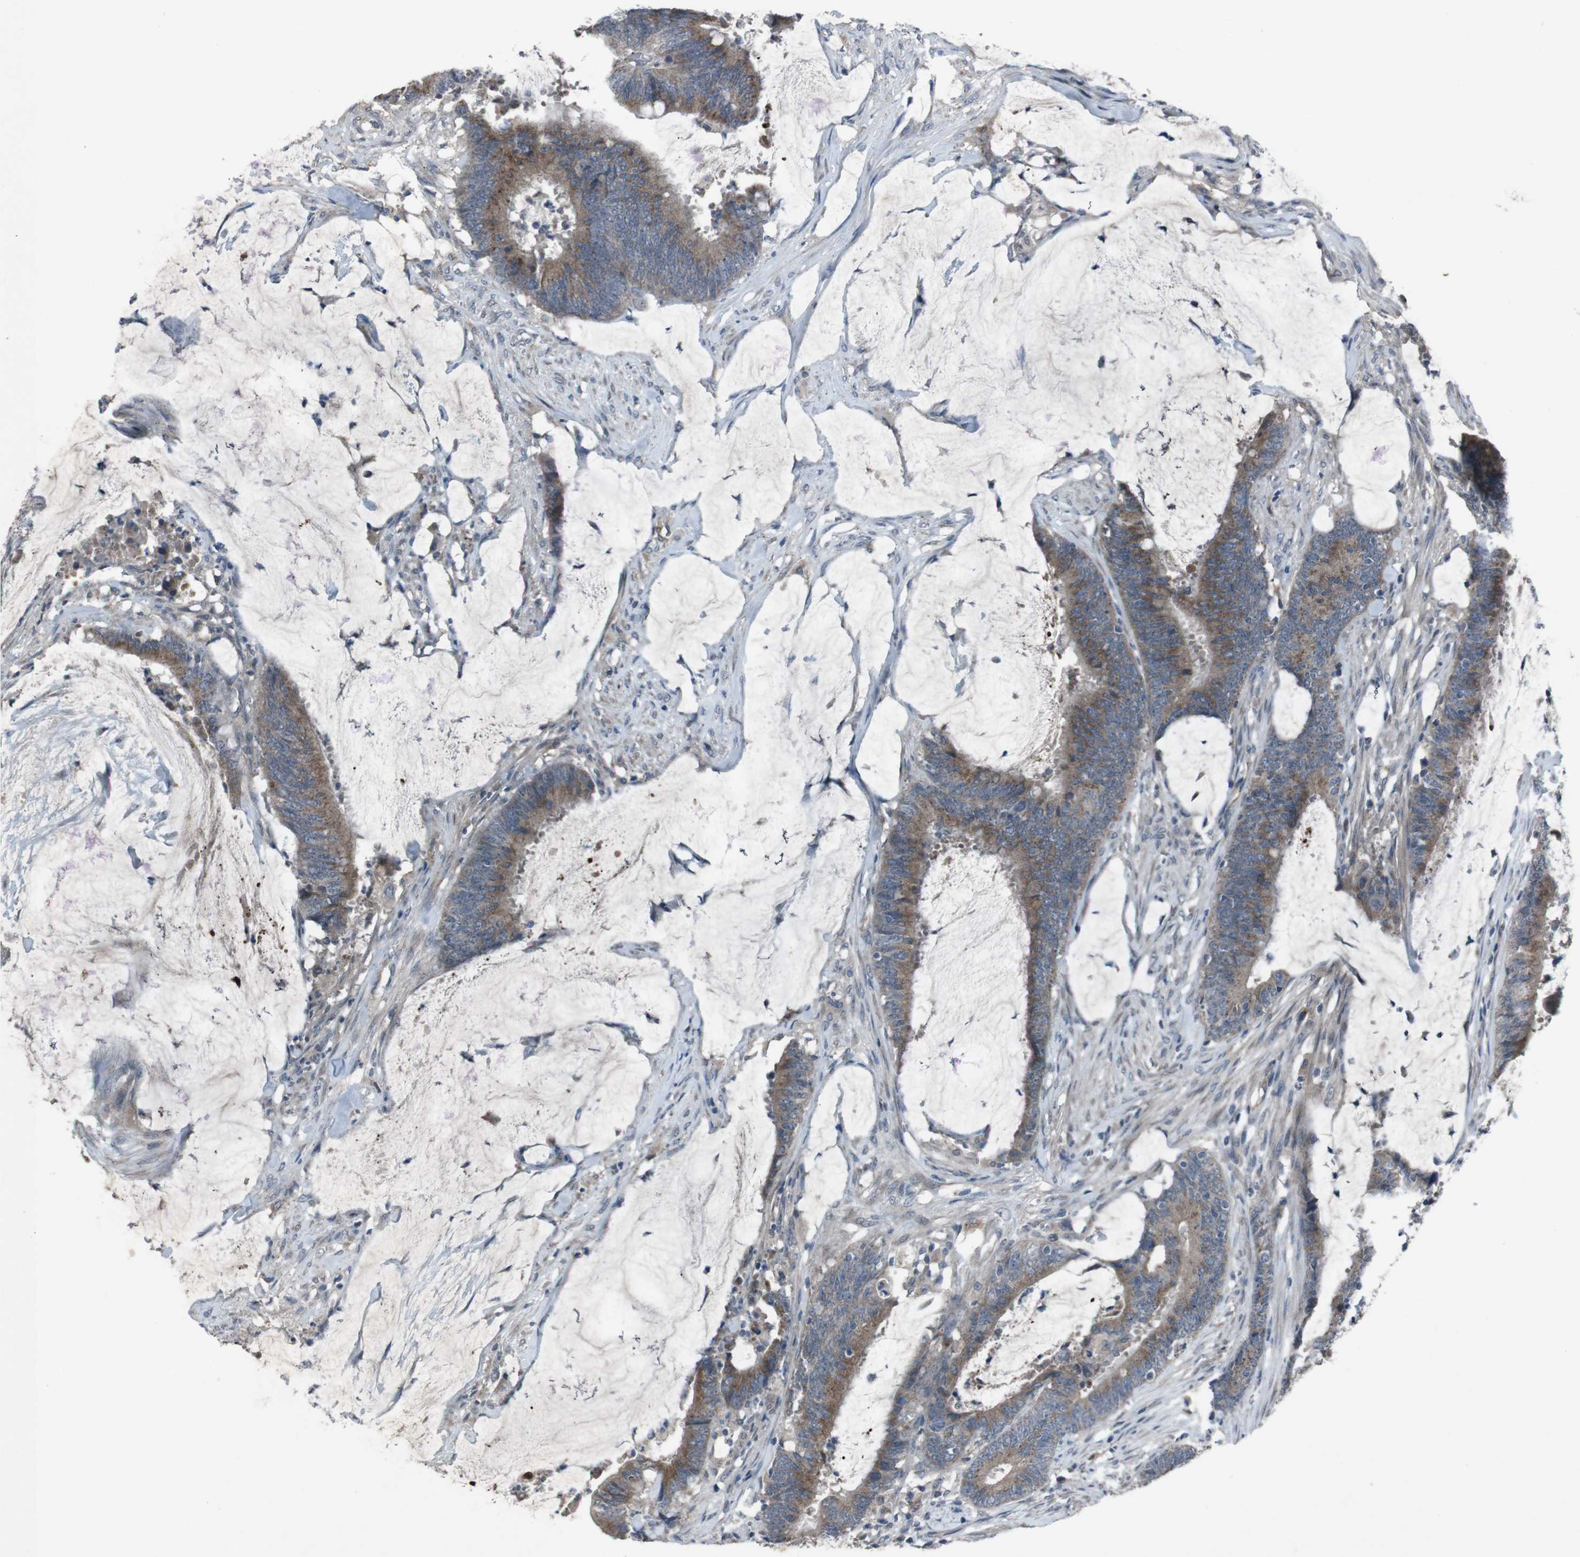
{"staining": {"intensity": "moderate", "quantity": ">75%", "location": "cytoplasmic/membranous"}, "tissue": "colorectal cancer", "cell_type": "Tumor cells", "image_type": "cancer", "snomed": [{"axis": "morphology", "description": "Adenocarcinoma, NOS"}, {"axis": "topography", "description": "Rectum"}], "caption": "Immunohistochemical staining of human colorectal adenocarcinoma exhibits moderate cytoplasmic/membranous protein expression in about >75% of tumor cells.", "gene": "EFNA5", "patient": {"sex": "female", "age": 66}}